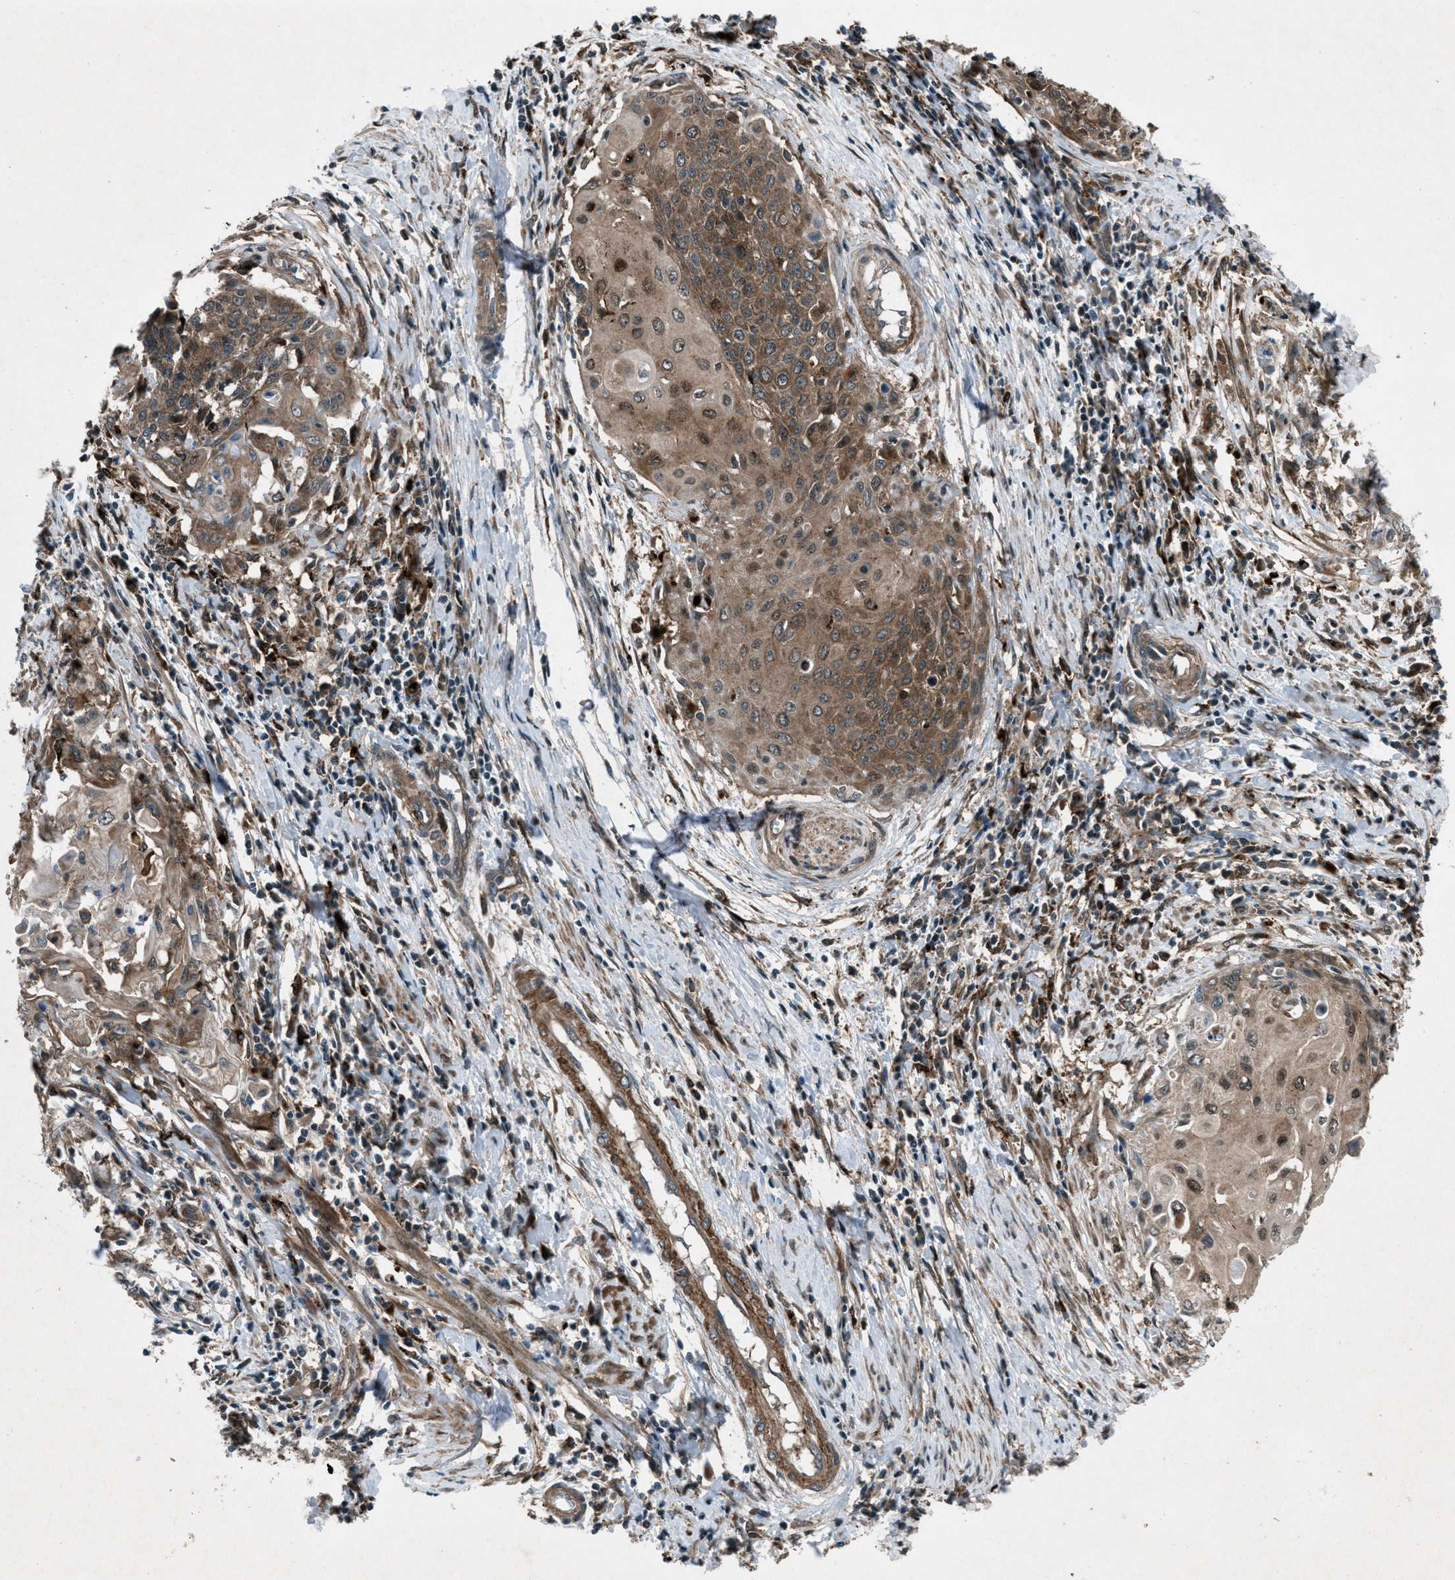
{"staining": {"intensity": "moderate", "quantity": ">75%", "location": "cytoplasmic/membranous"}, "tissue": "cervical cancer", "cell_type": "Tumor cells", "image_type": "cancer", "snomed": [{"axis": "morphology", "description": "Squamous cell carcinoma, NOS"}, {"axis": "topography", "description": "Cervix"}], "caption": "Immunohistochemistry staining of squamous cell carcinoma (cervical), which displays medium levels of moderate cytoplasmic/membranous expression in approximately >75% of tumor cells indicating moderate cytoplasmic/membranous protein expression. The staining was performed using DAB (3,3'-diaminobenzidine) (brown) for protein detection and nuclei were counterstained in hematoxylin (blue).", "gene": "EPSTI1", "patient": {"sex": "female", "age": 39}}